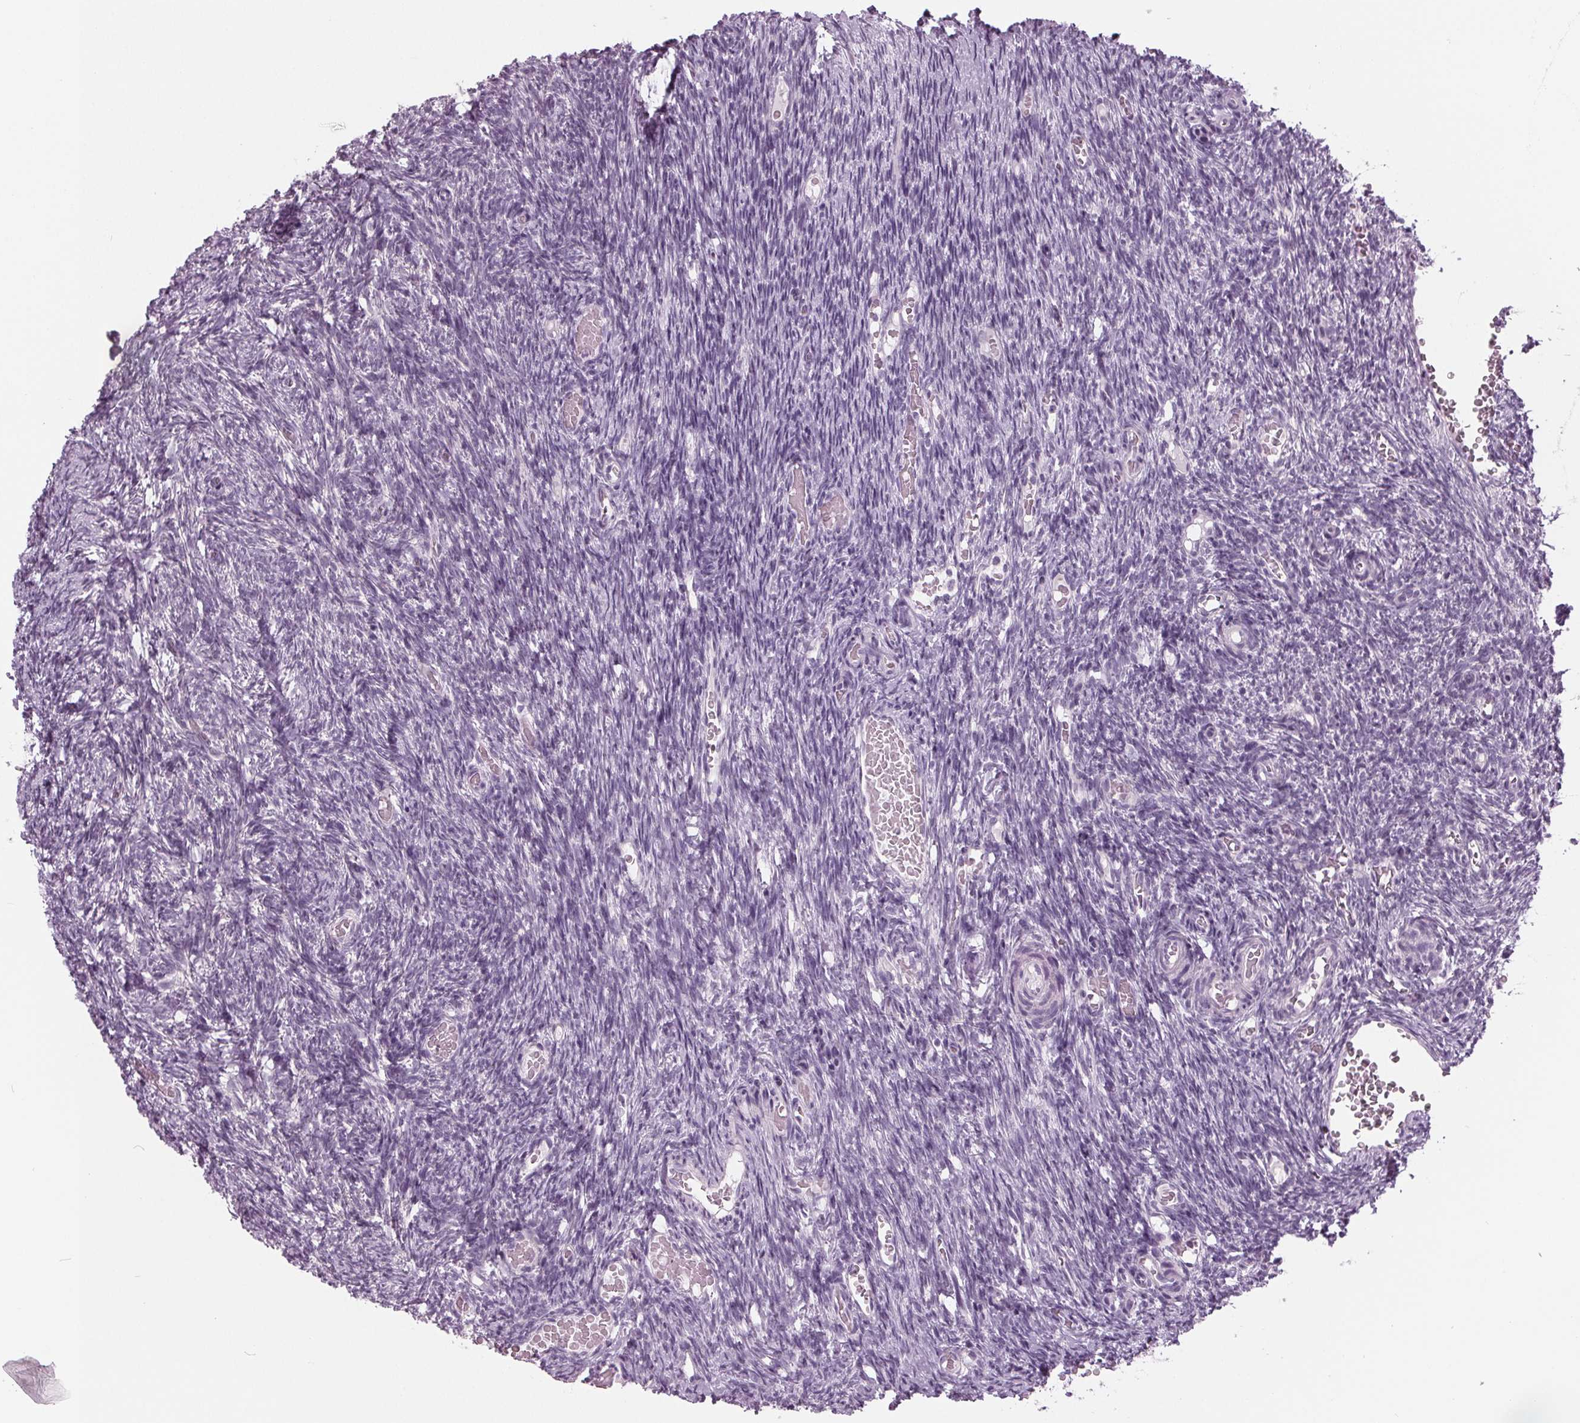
{"staining": {"intensity": "moderate", "quantity": ">75%", "location": "cytoplasmic/membranous"}, "tissue": "ovary", "cell_type": "Follicle cells", "image_type": "normal", "snomed": [{"axis": "morphology", "description": "Normal tissue, NOS"}, {"axis": "topography", "description": "Ovary"}], "caption": "Protein staining displays moderate cytoplasmic/membranous expression in approximately >75% of follicle cells in normal ovary.", "gene": "SAMD4A", "patient": {"sex": "female", "age": 39}}